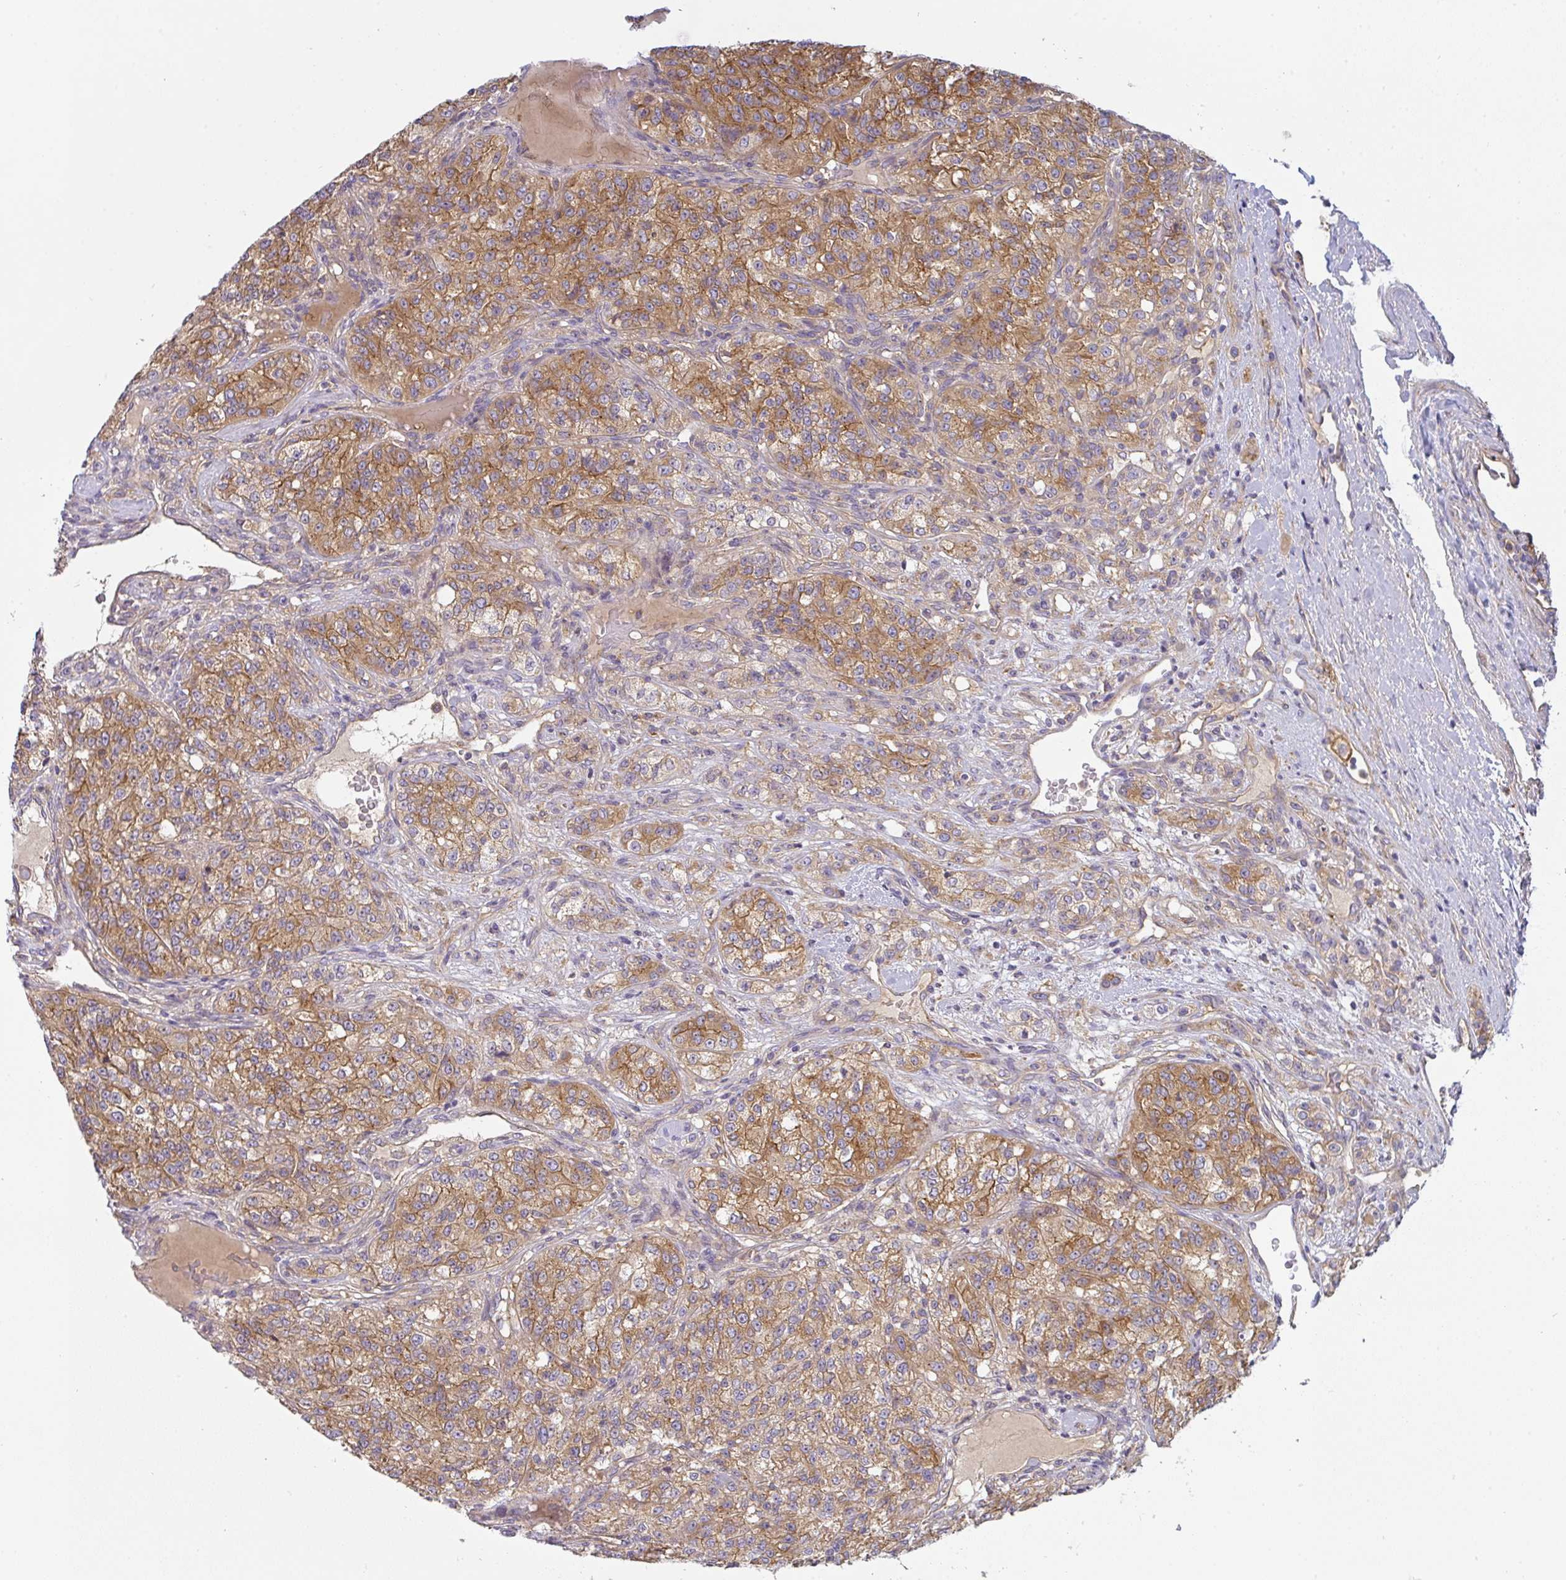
{"staining": {"intensity": "moderate", "quantity": ">75%", "location": "cytoplasmic/membranous"}, "tissue": "renal cancer", "cell_type": "Tumor cells", "image_type": "cancer", "snomed": [{"axis": "morphology", "description": "Adenocarcinoma, NOS"}, {"axis": "topography", "description": "Kidney"}], "caption": "Immunohistochemical staining of human adenocarcinoma (renal) exhibits medium levels of moderate cytoplasmic/membranous staining in approximately >75% of tumor cells. Immunohistochemistry stains the protein of interest in brown and the nuclei are stained blue.", "gene": "SNX5", "patient": {"sex": "female", "age": 63}}